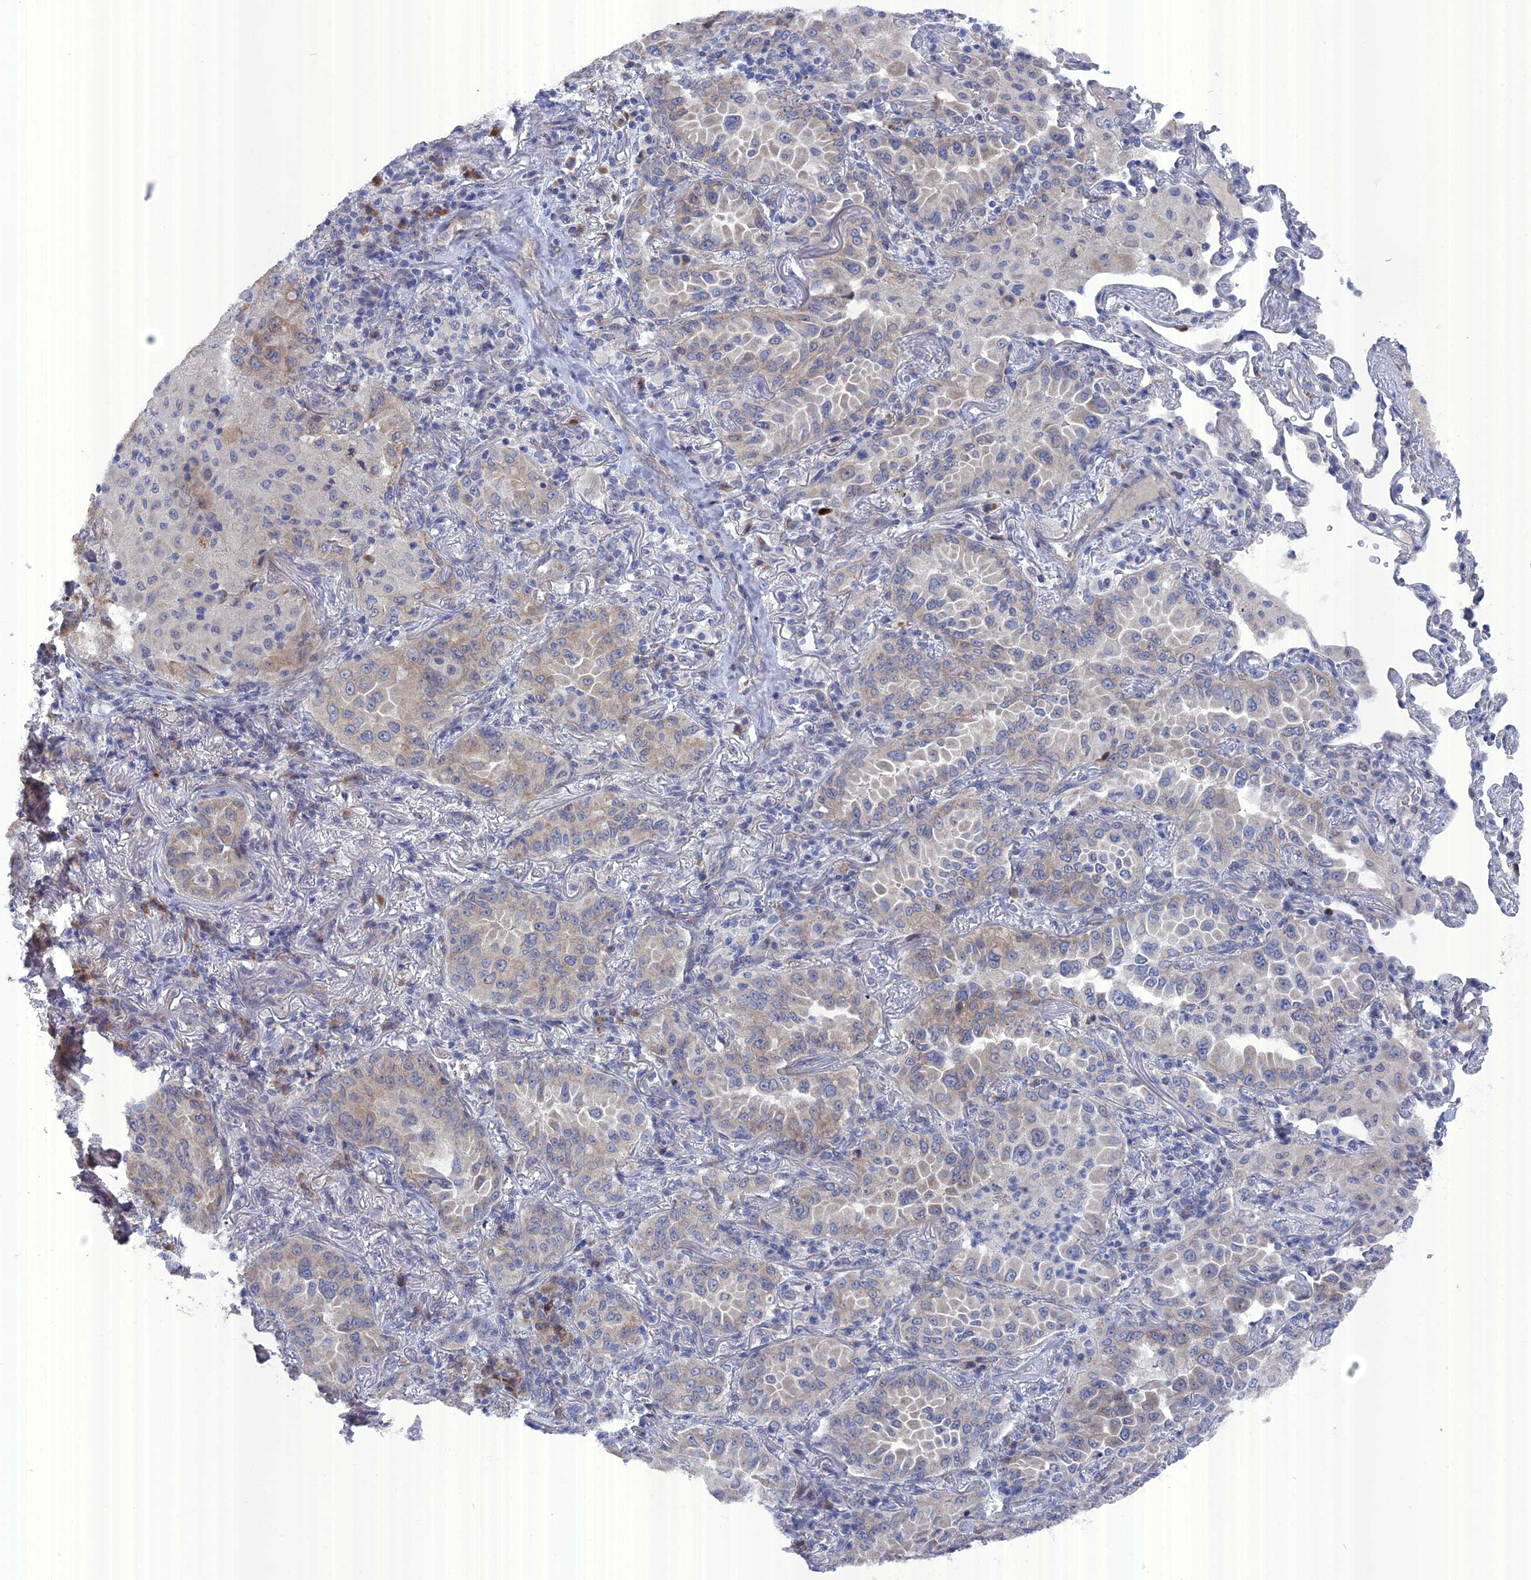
{"staining": {"intensity": "weak", "quantity": "<25%", "location": "cytoplasmic/membranous"}, "tissue": "lung cancer", "cell_type": "Tumor cells", "image_type": "cancer", "snomed": [{"axis": "morphology", "description": "Adenocarcinoma, NOS"}, {"axis": "topography", "description": "Lung"}], "caption": "Histopathology image shows no significant protein positivity in tumor cells of lung adenocarcinoma.", "gene": "TMEM161A", "patient": {"sex": "female", "age": 69}}